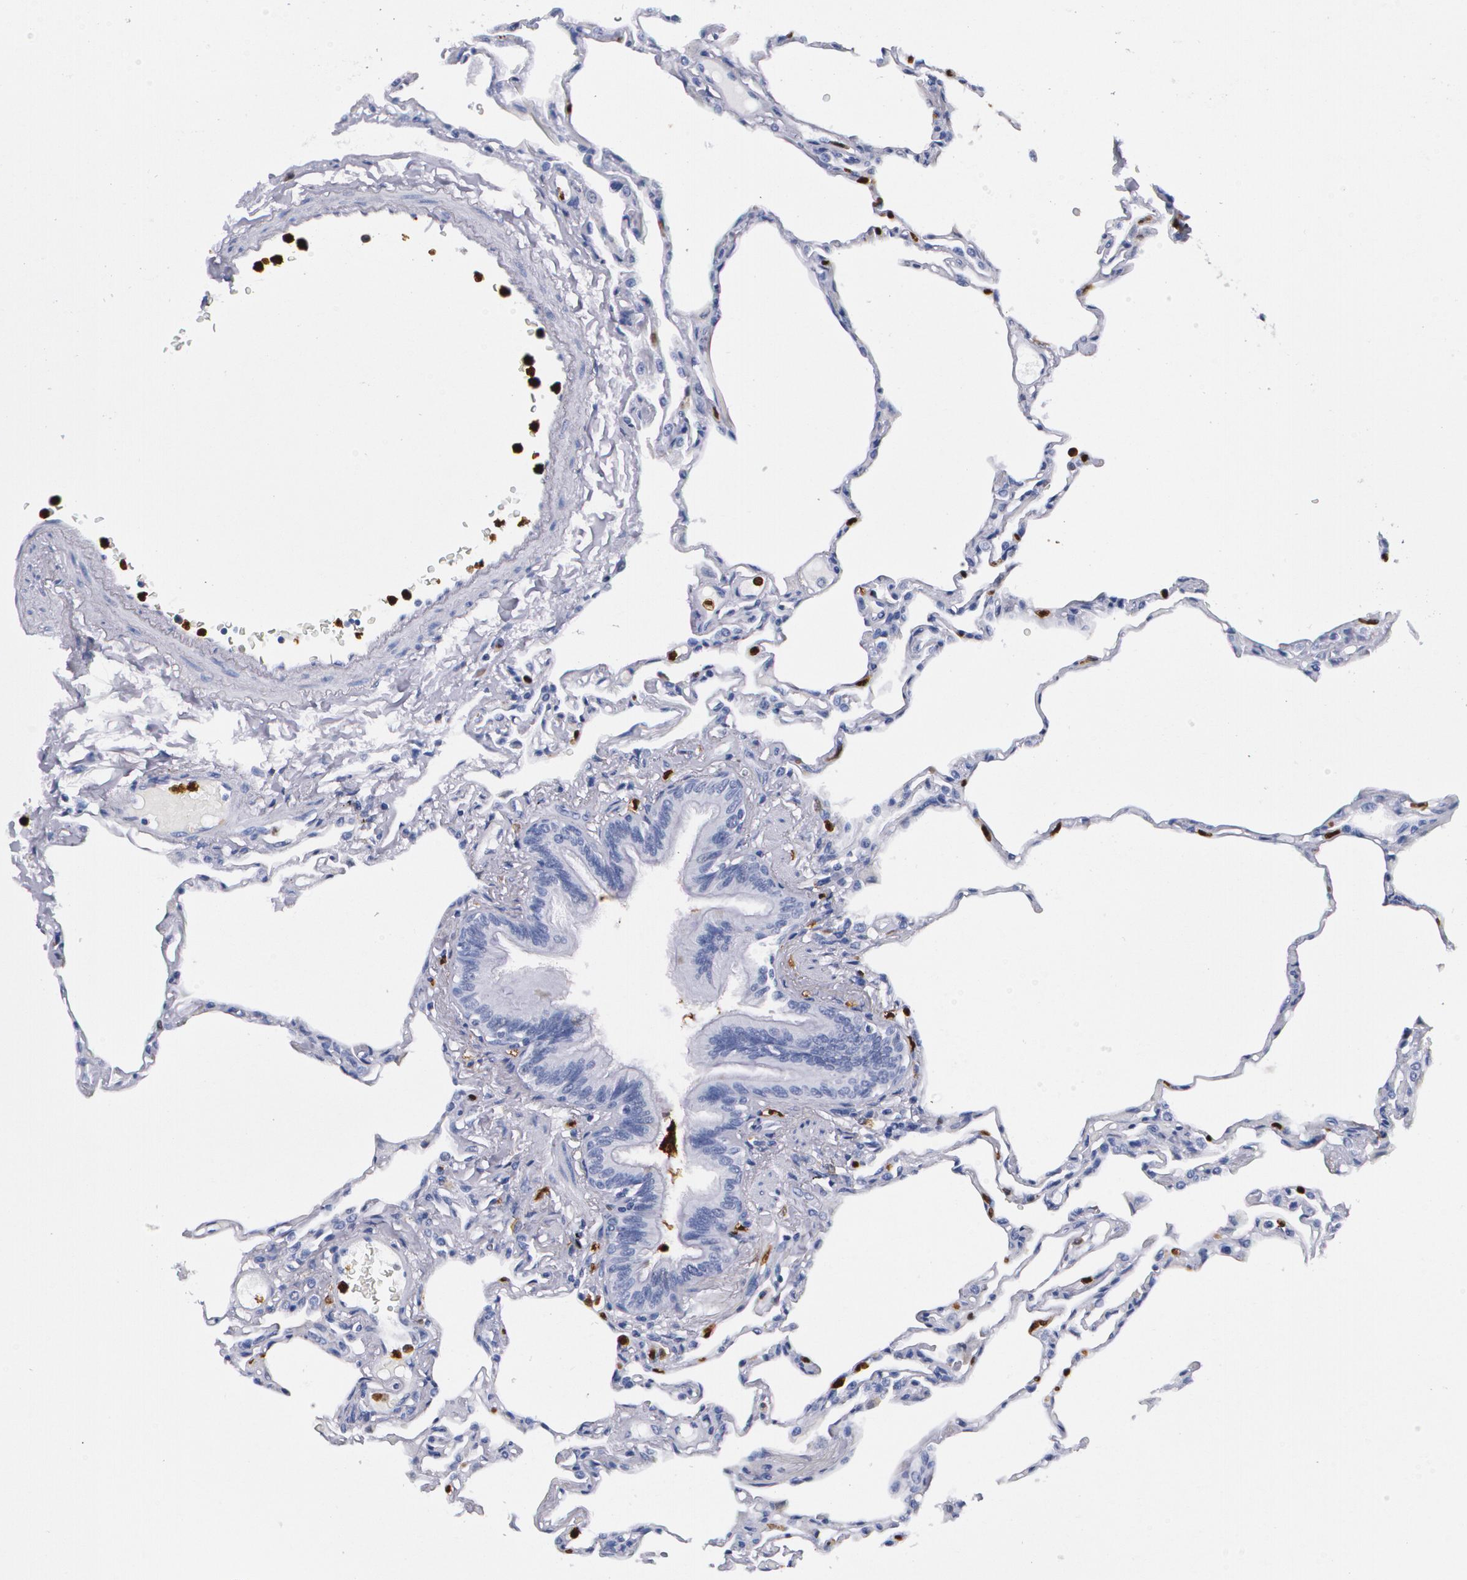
{"staining": {"intensity": "negative", "quantity": "none", "location": "none"}, "tissue": "lung", "cell_type": "Alveolar cells", "image_type": "normal", "snomed": [{"axis": "morphology", "description": "Normal tissue, NOS"}, {"axis": "topography", "description": "Lung"}], "caption": "This is an immunohistochemistry photomicrograph of benign lung. There is no staining in alveolar cells.", "gene": "S100A8", "patient": {"sex": "female", "age": 49}}